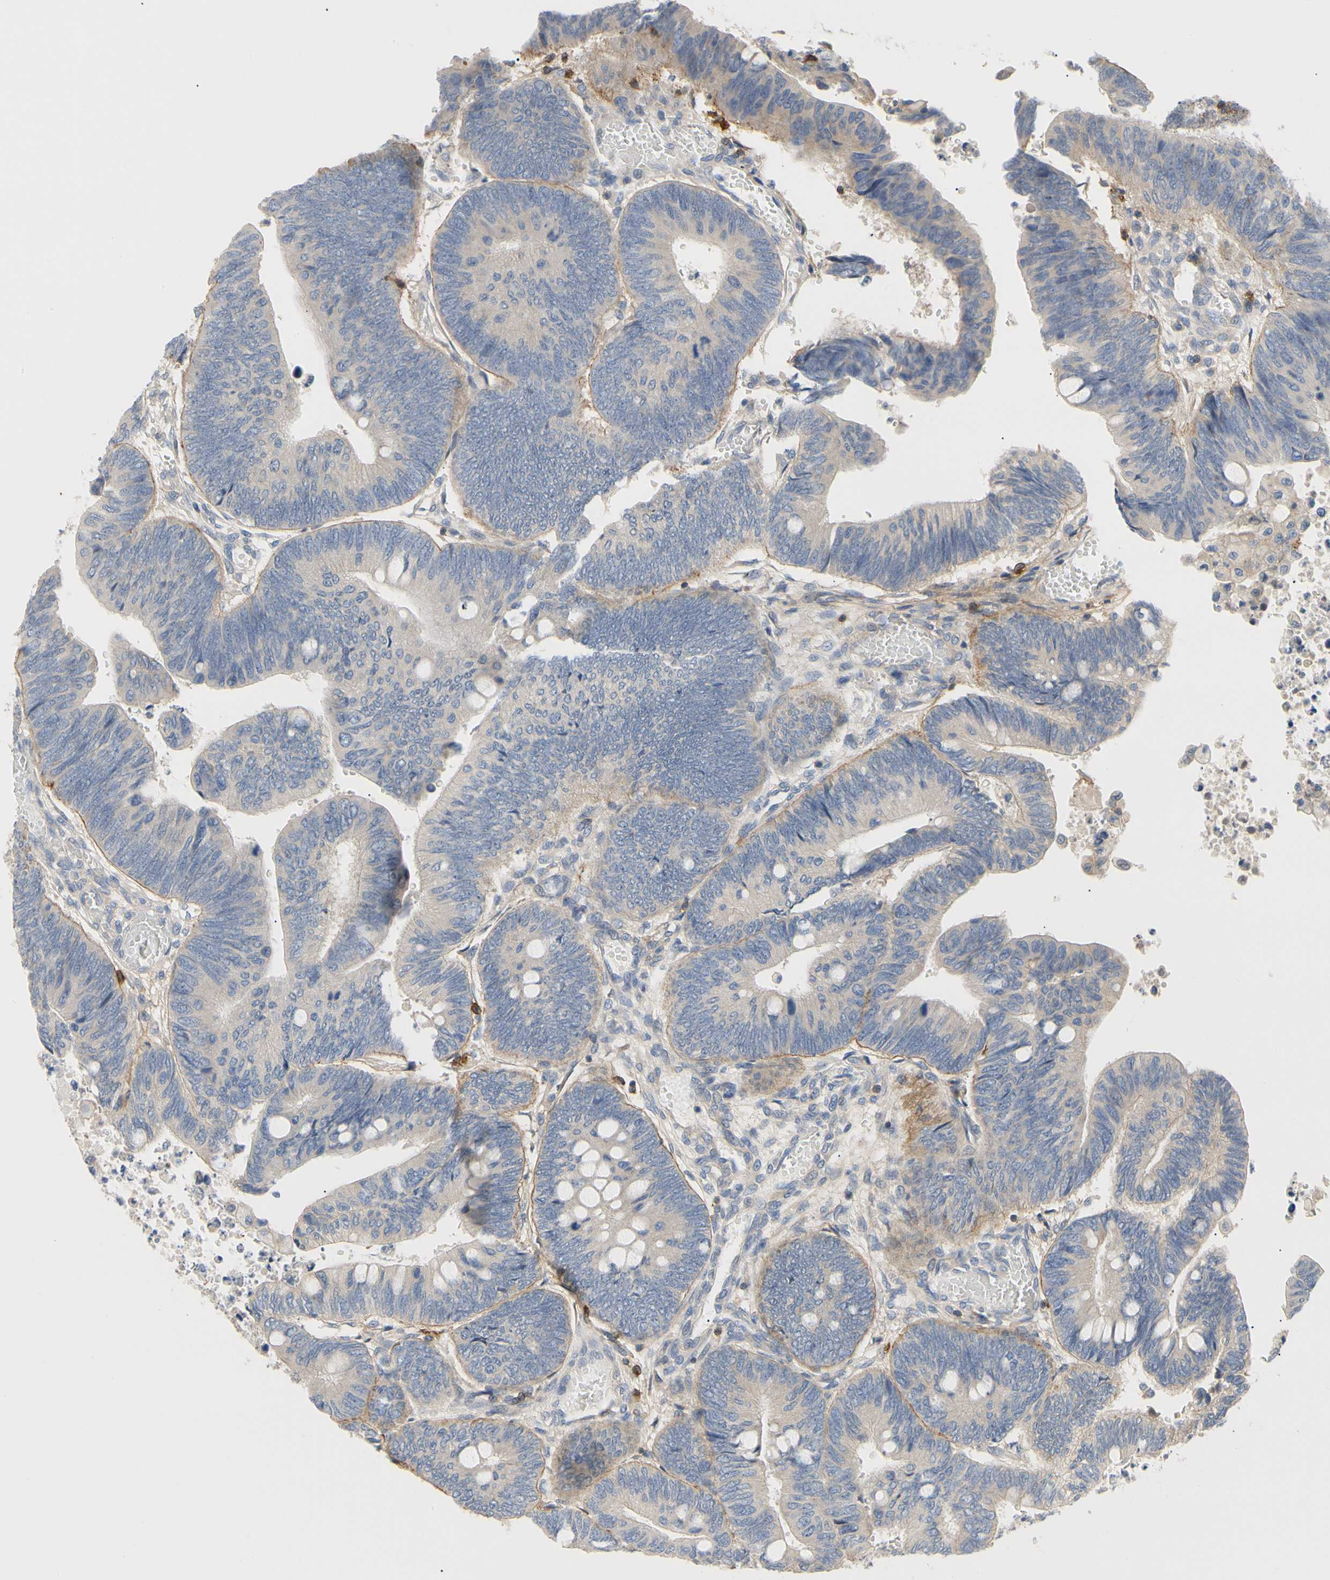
{"staining": {"intensity": "negative", "quantity": "none", "location": "none"}, "tissue": "colorectal cancer", "cell_type": "Tumor cells", "image_type": "cancer", "snomed": [{"axis": "morphology", "description": "Normal tissue, NOS"}, {"axis": "morphology", "description": "Adenocarcinoma, NOS"}, {"axis": "topography", "description": "Rectum"}, {"axis": "topography", "description": "Peripheral nerve tissue"}], "caption": "Colorectal adenocarcinoma was stained to show a protein in brown. There is no significant staining in tumor cells. The staining was performed using DAB to visualize the protein expression in brown, while the nuclei were stained in blue with hematoxylin (Magnification: 20x).", "gene": "TNFRSF18", "patient": {"sex": "male", "age": 92}}